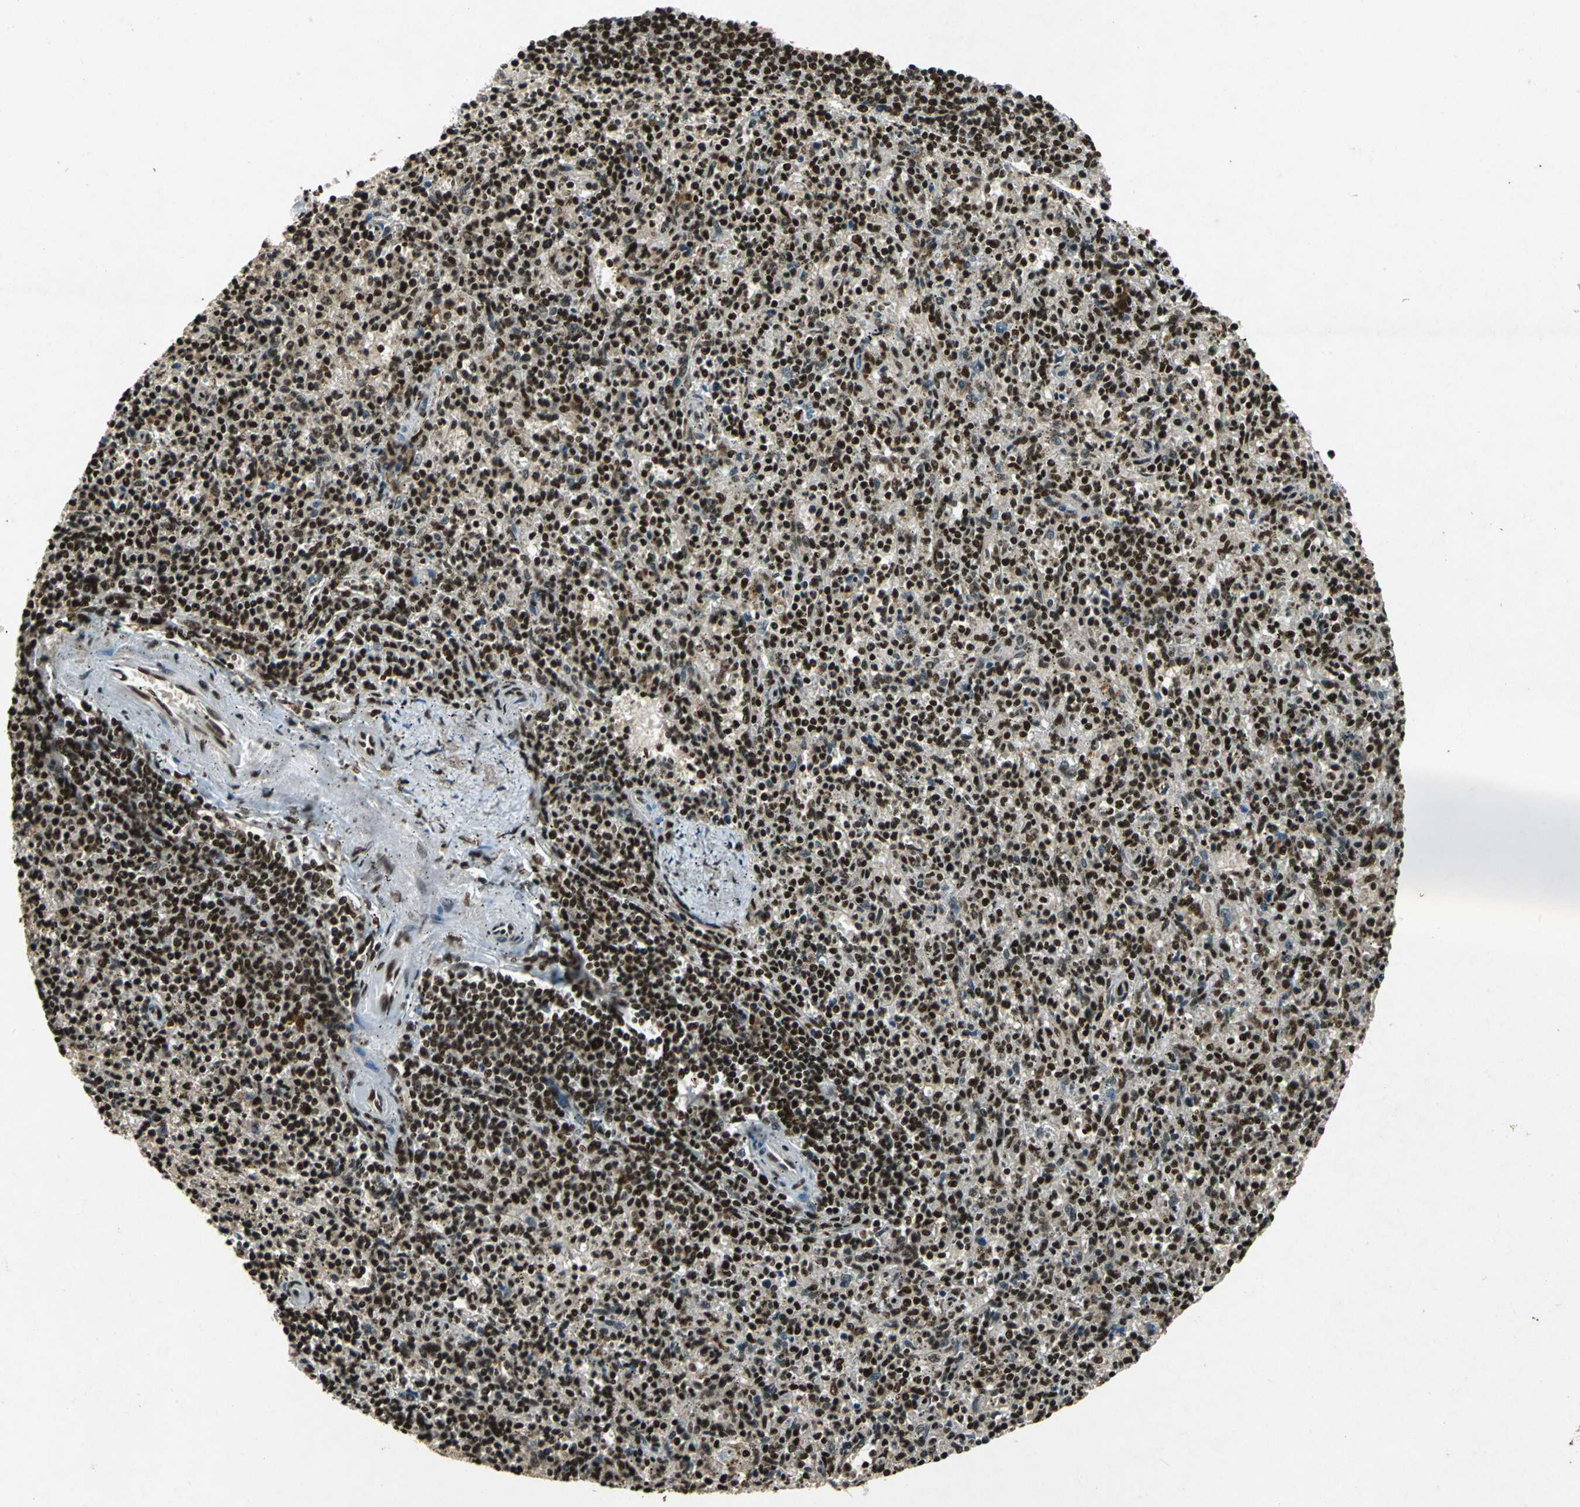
{"staining": {"intensity": "strong", "quantity": ">75%", "location": "nuclear"}, "tissue": "spleen", "cell_type": "Cells in red pulp", "image_type": "normal", "snomed": [{"axis": "morphology", "description": "Normal tissue, NOS"}, {"axis": "topography", "description": "Spleen"}], "caption": "A high-resolution micrograph shows IHC staining of benign spleen, which demonstrates strong nuclear expression in approximately >75% of cells in red pulp.", "gene": "MTA2", "patient": {"sex": "male", "age": 72}}